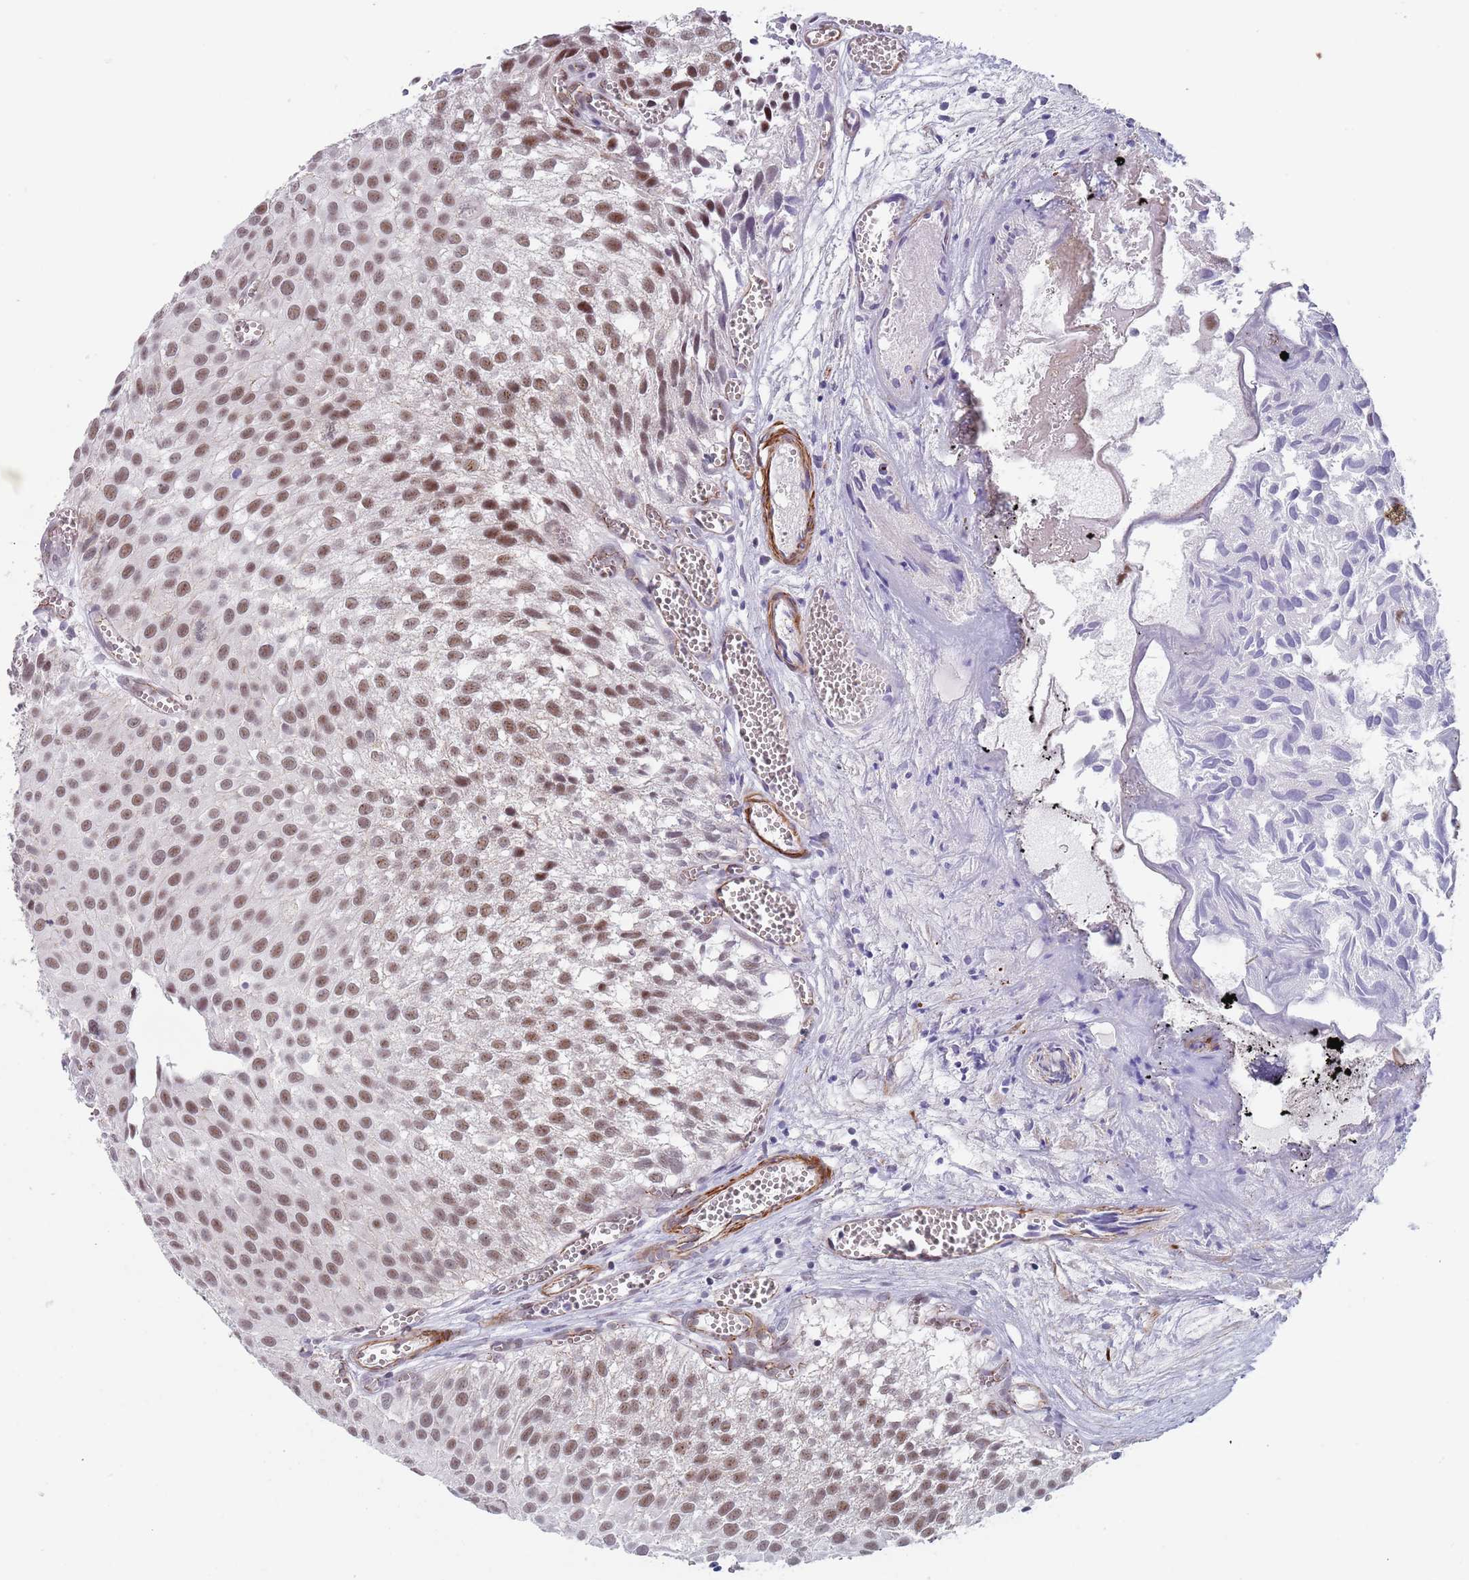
{"staining": {"intensity": "moderate", "quantity": ">75%", "location": "nuclear"}, "tissue": "urothelial cancer", "cell_type": "Tumor cells", "image_type": "cancer", "snomed": [{"axis": "morphology", "description": "Urothelial carcinoma, Low grade"}, {"axis": "topography", "description": "Urinary bladder"}], "caption": "Urothelial cancer stained for a protein displays moderate nuclear positivity in tumor cells.", "gene": "OR5A2", "patient": {"sex": "male", "age": 88}}